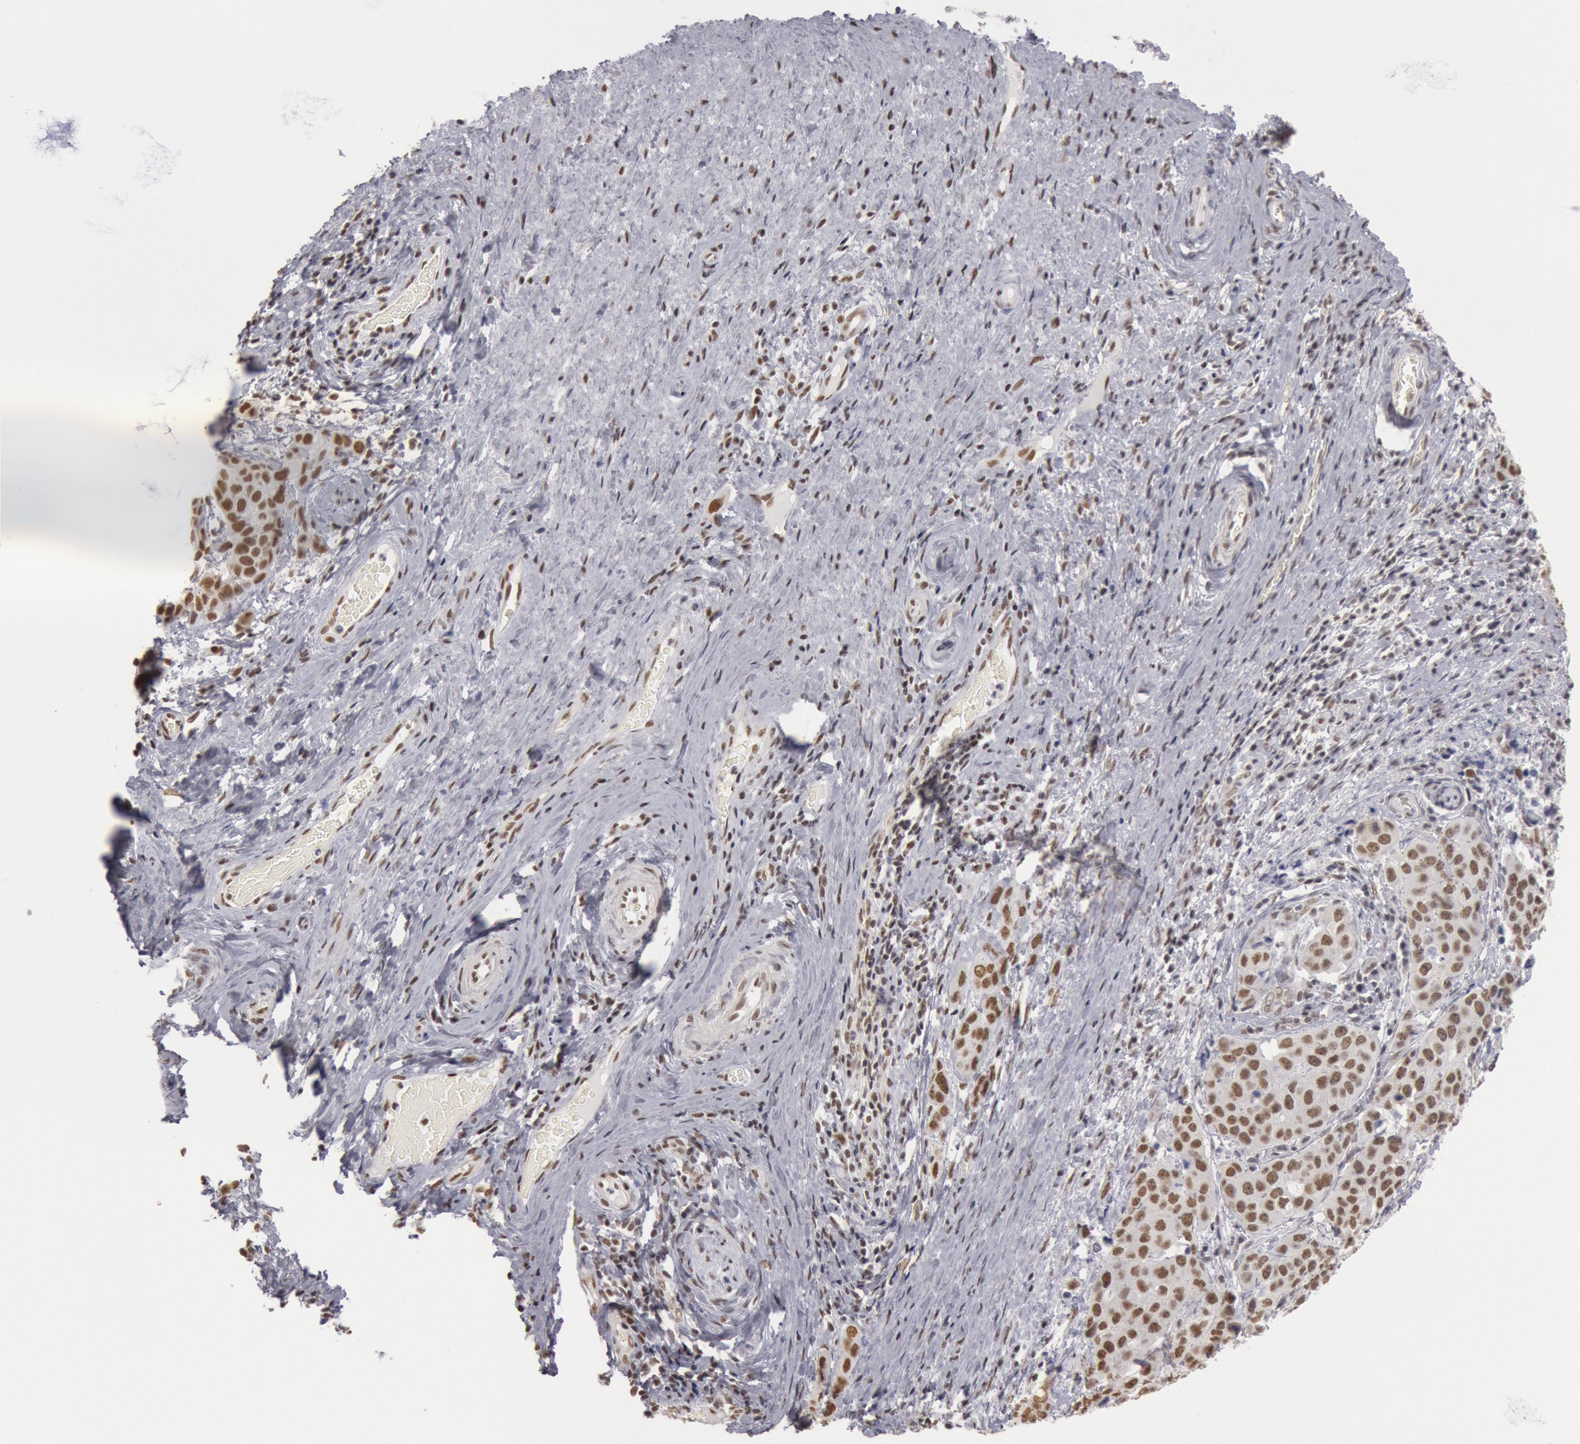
{"staining": {"intensity": "moderate", "quantity": ">75%", "location": "nuclear"}, "tissue": "cervical cancer", "cell_type": "Tumor cells", "image_type": "cancer", "snomed": [{"axis": "morphology", "description": "Squamous cell carcinoma, NOS"}, {"axis": "topography", "description": "Cervix"}], "caption": "This micrograph exhibits IHC staining of cervical squamous cell carcinoma, with medium moderate nuclear staining in approximately >75% of tumor cells.", "gene": "ESS2", "patient": {"sex": "female", "age": 54}}